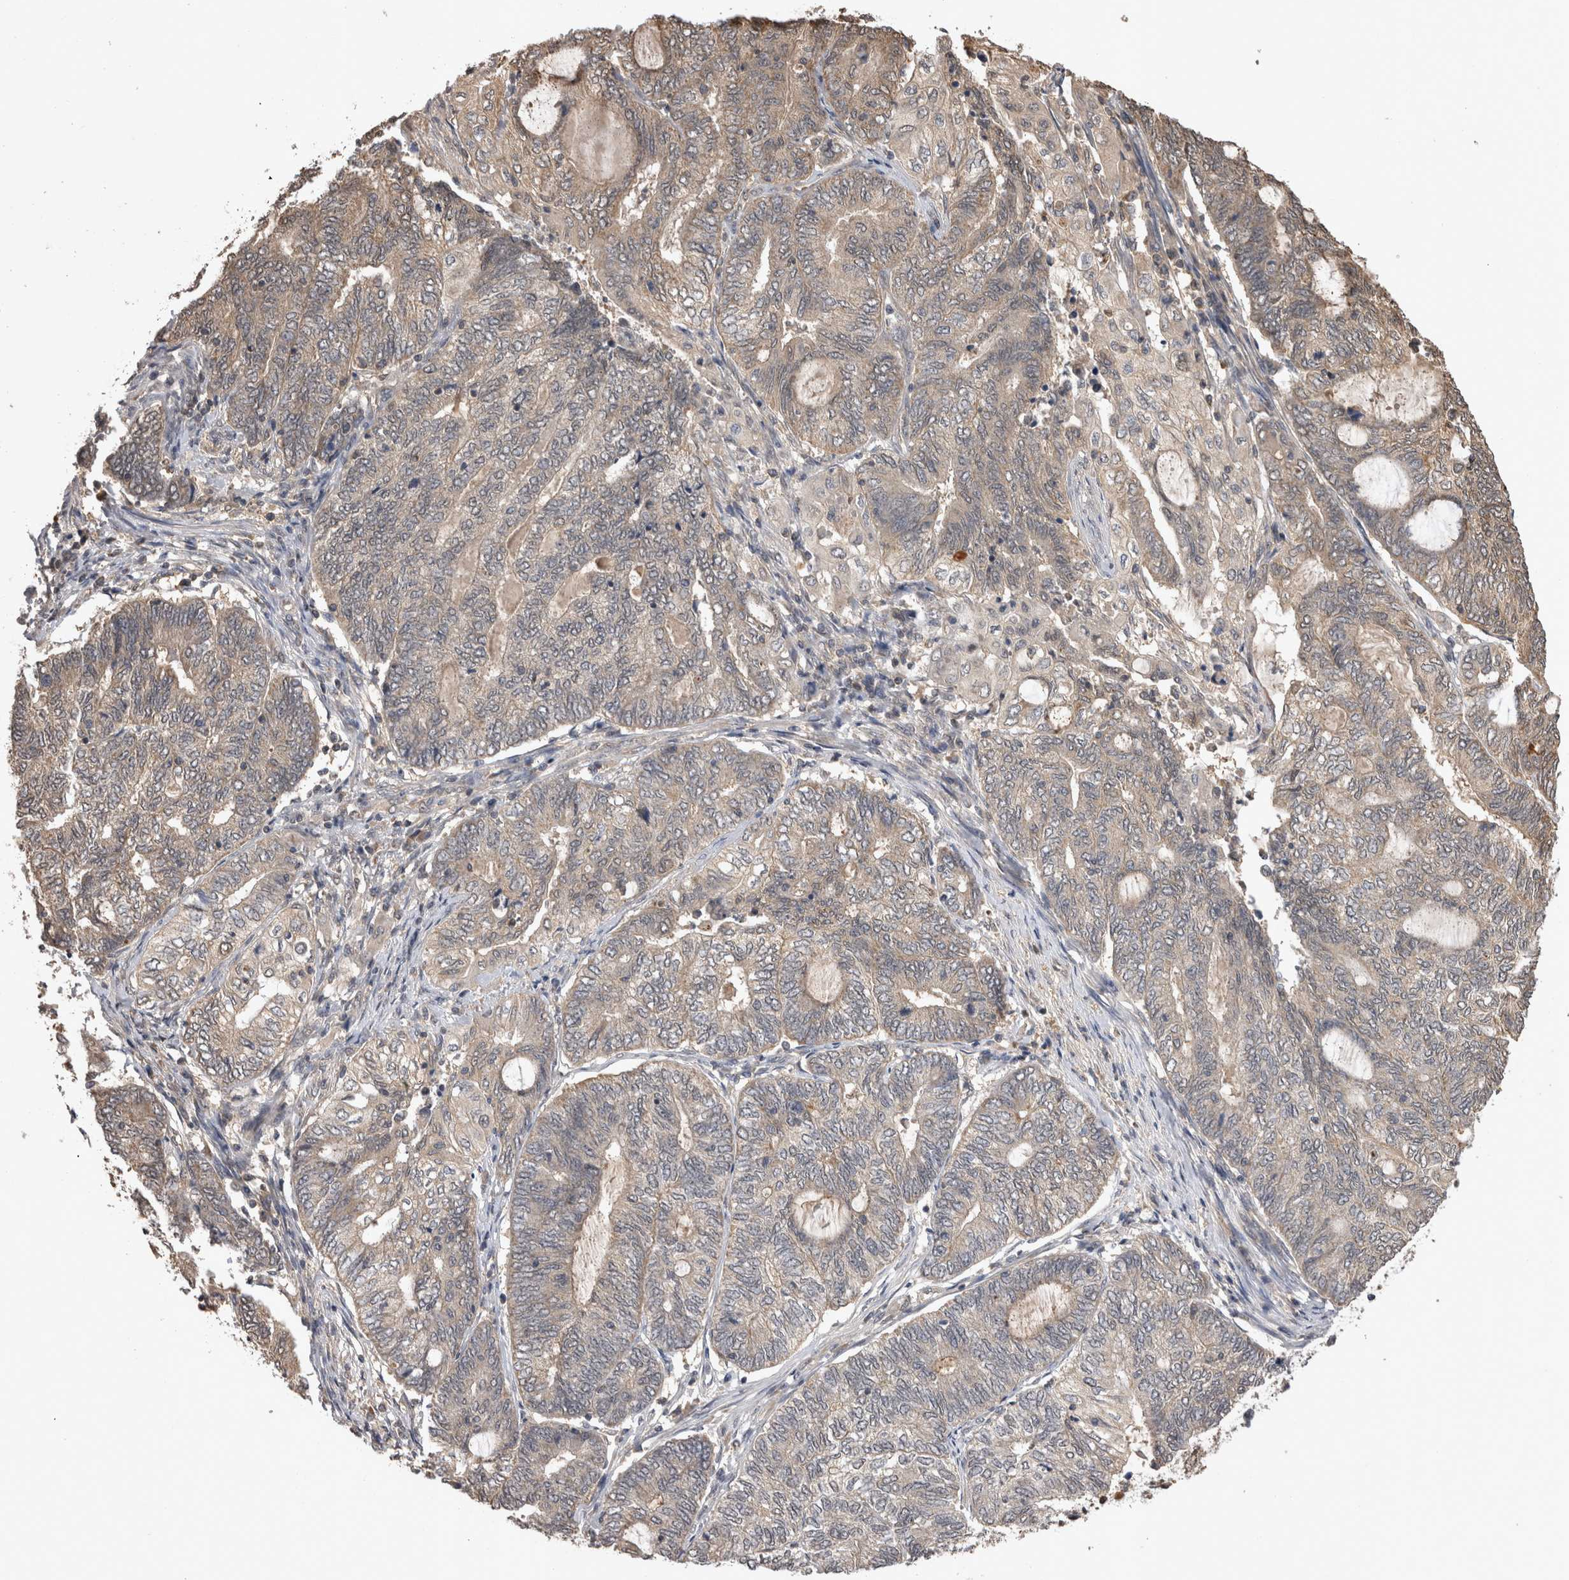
{"staining": {"intensity": "weak", "quantity": "25%-75%", "location": "cytoplasmic/membranous"}, "tissue": "endometrial cancer", "cell_type": "Tumor cells", "image_type": "cancer", "snomed": [{"axis": "morphology", "description": "Adenocarcinoma, NOS"}, {"axis": "topography", "description": "Uterus"}, {"axis": "topography", "description": "Endometrium"}], "caption": "Approximately 25%-75% of tumor cells in endometrial cancer reveal weak cytoplasmic/membranous protein expression as visualized by brown immunohistochemical staining.", "gene": "PREP", "patient": {"sex": "female", "age": 70}}